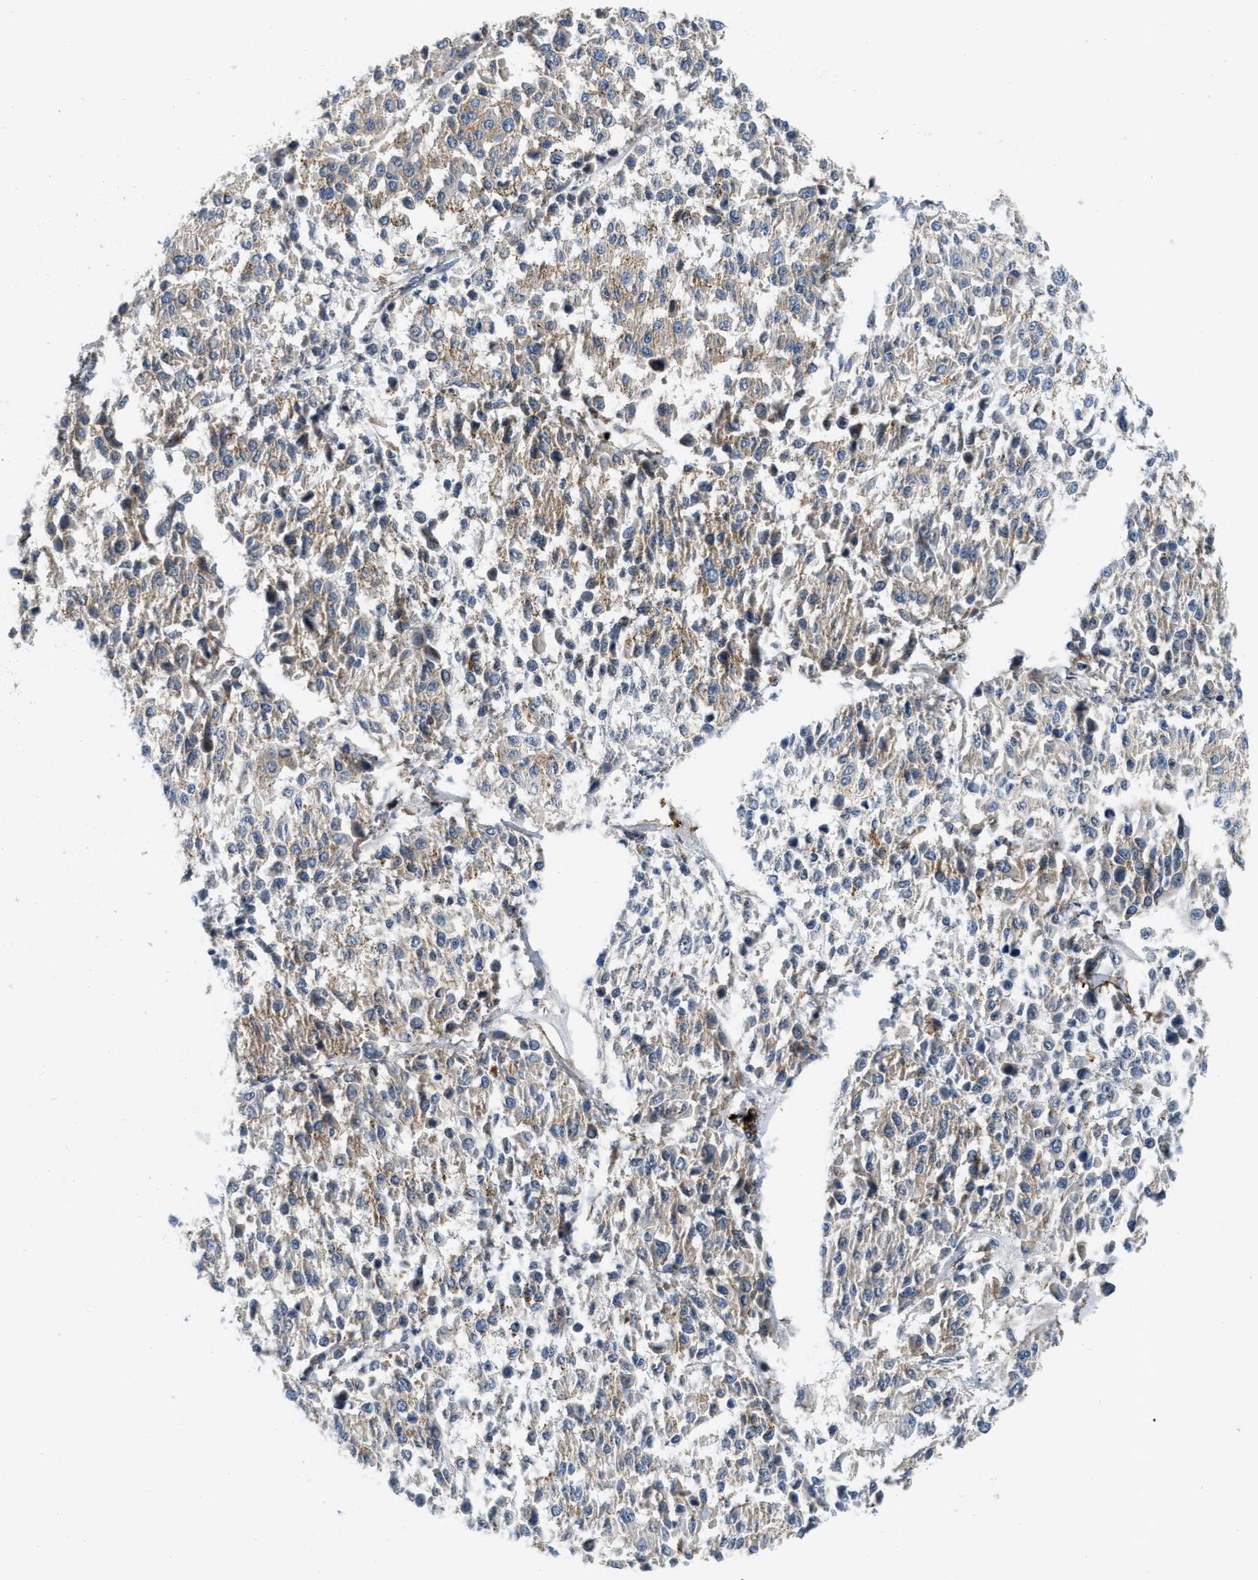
{"staining": {"intensity": "weak", "quantity": "<25%", "location": "cytoplasmic/membranous"}, "tissue": "melanoma", "cell_type": "Tumor cells", "image_type": "cancer", "snomed": [{"axis": "morphology", "description": "Malignant melanoma, Metastatic site"}, {"axis": "topography", "description": "Soft tissue"}], "caption": "Melanoma was stained to show a protein in brown. There is no significant positivity in tumor cells.", "gene": "ERC1", "patient": {"sex": "male", "age": 41}}